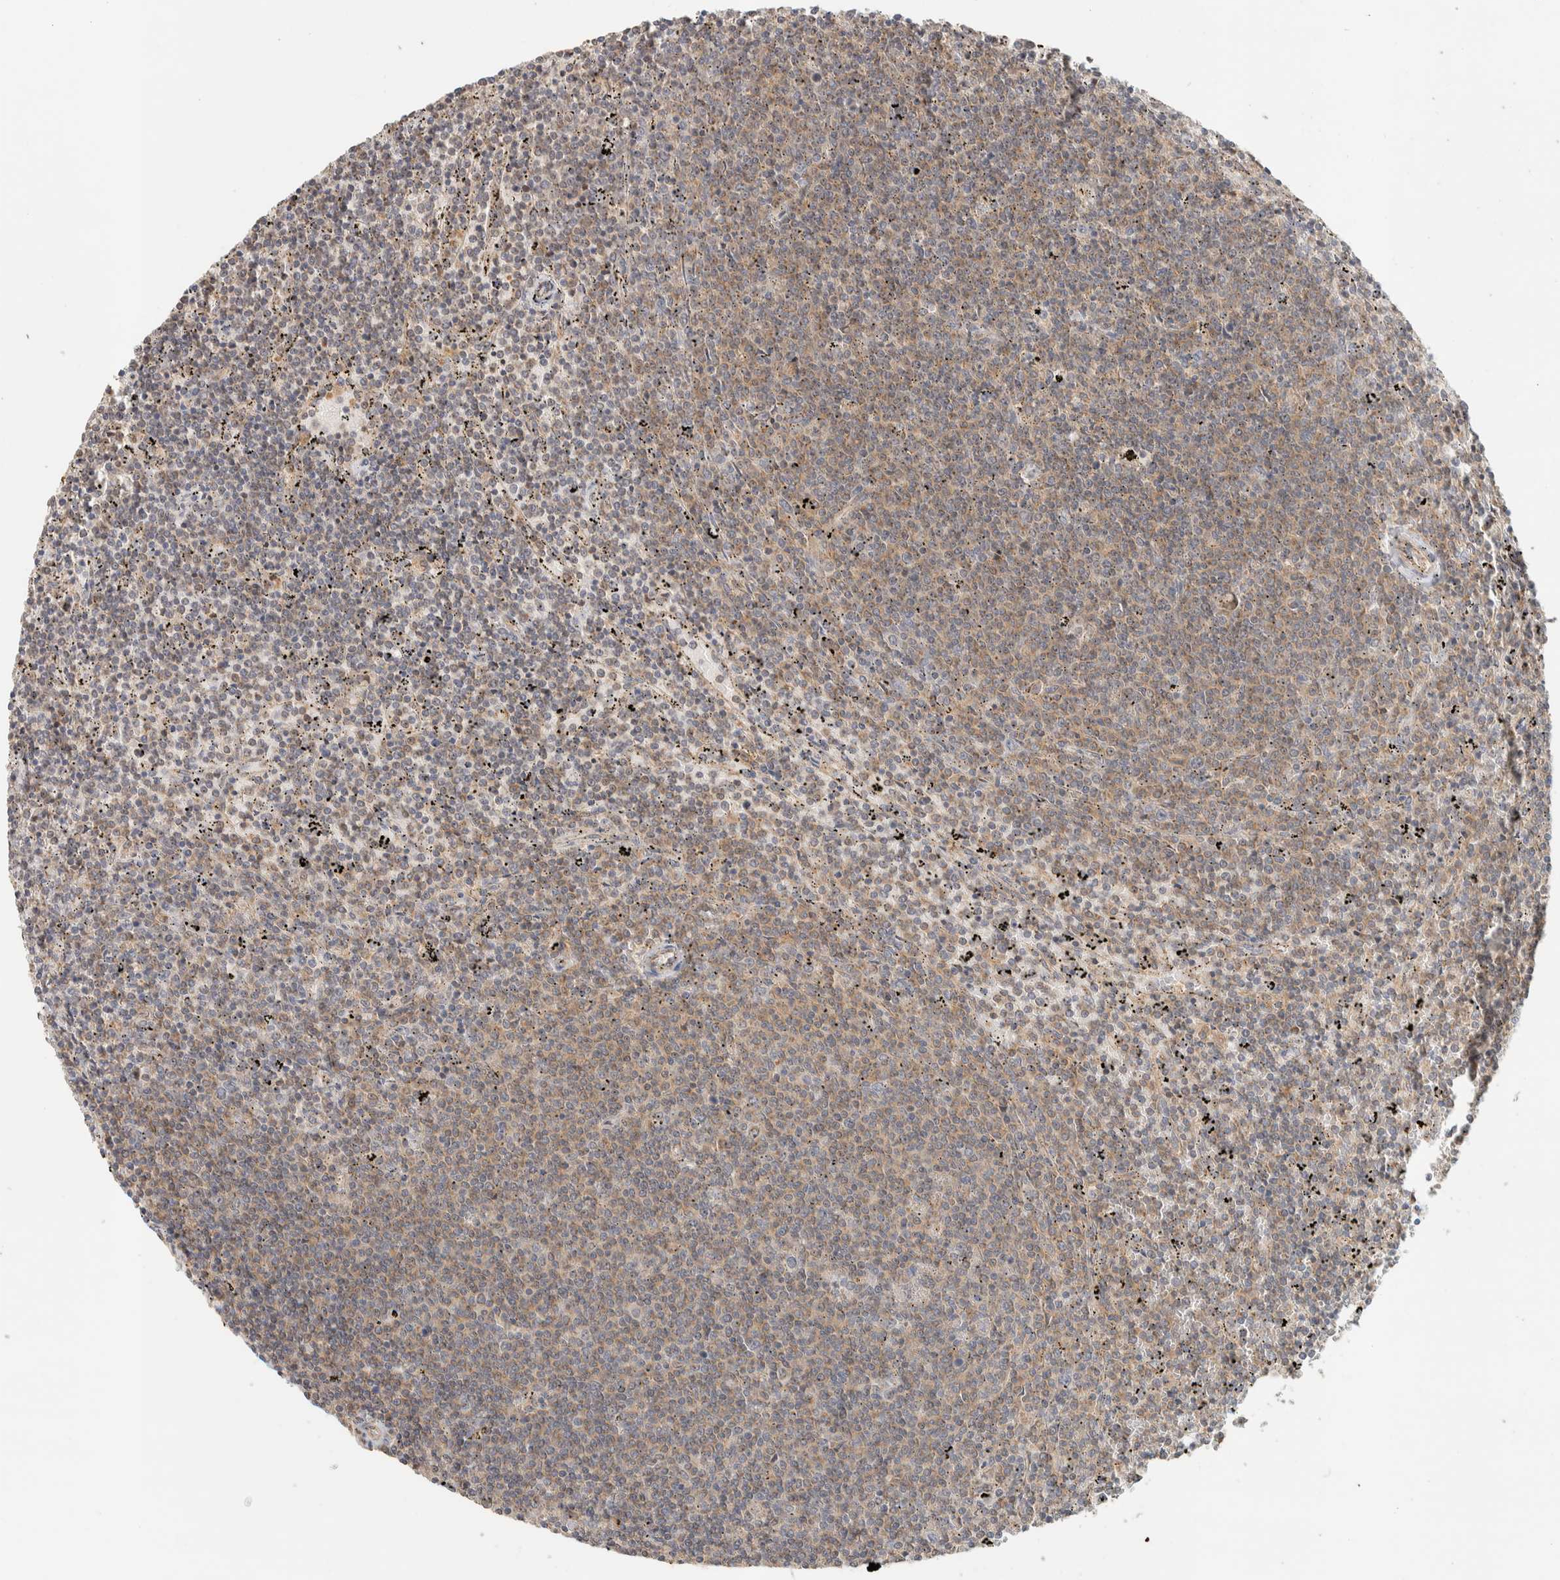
{"staining": {"intensity": "weak", "quantity": ">75%", "location": "cytoplasmic/membranous"}, "tissue": "lymphoma", "cell_type": "Tumor cells", "image_type": "cancer", "snomed": [{"axis": "morphology", "description": "Malignant lymphoma, non-Hodgkin's type, Low grade"}, {"axis": "topography", "description": "Spleen"}], "caption": "Lymphoma stained with a protein marker shows weak staining in tumor cells.", "gene": "PDE7B", "patient": {"sex": "female", "age": 50}}